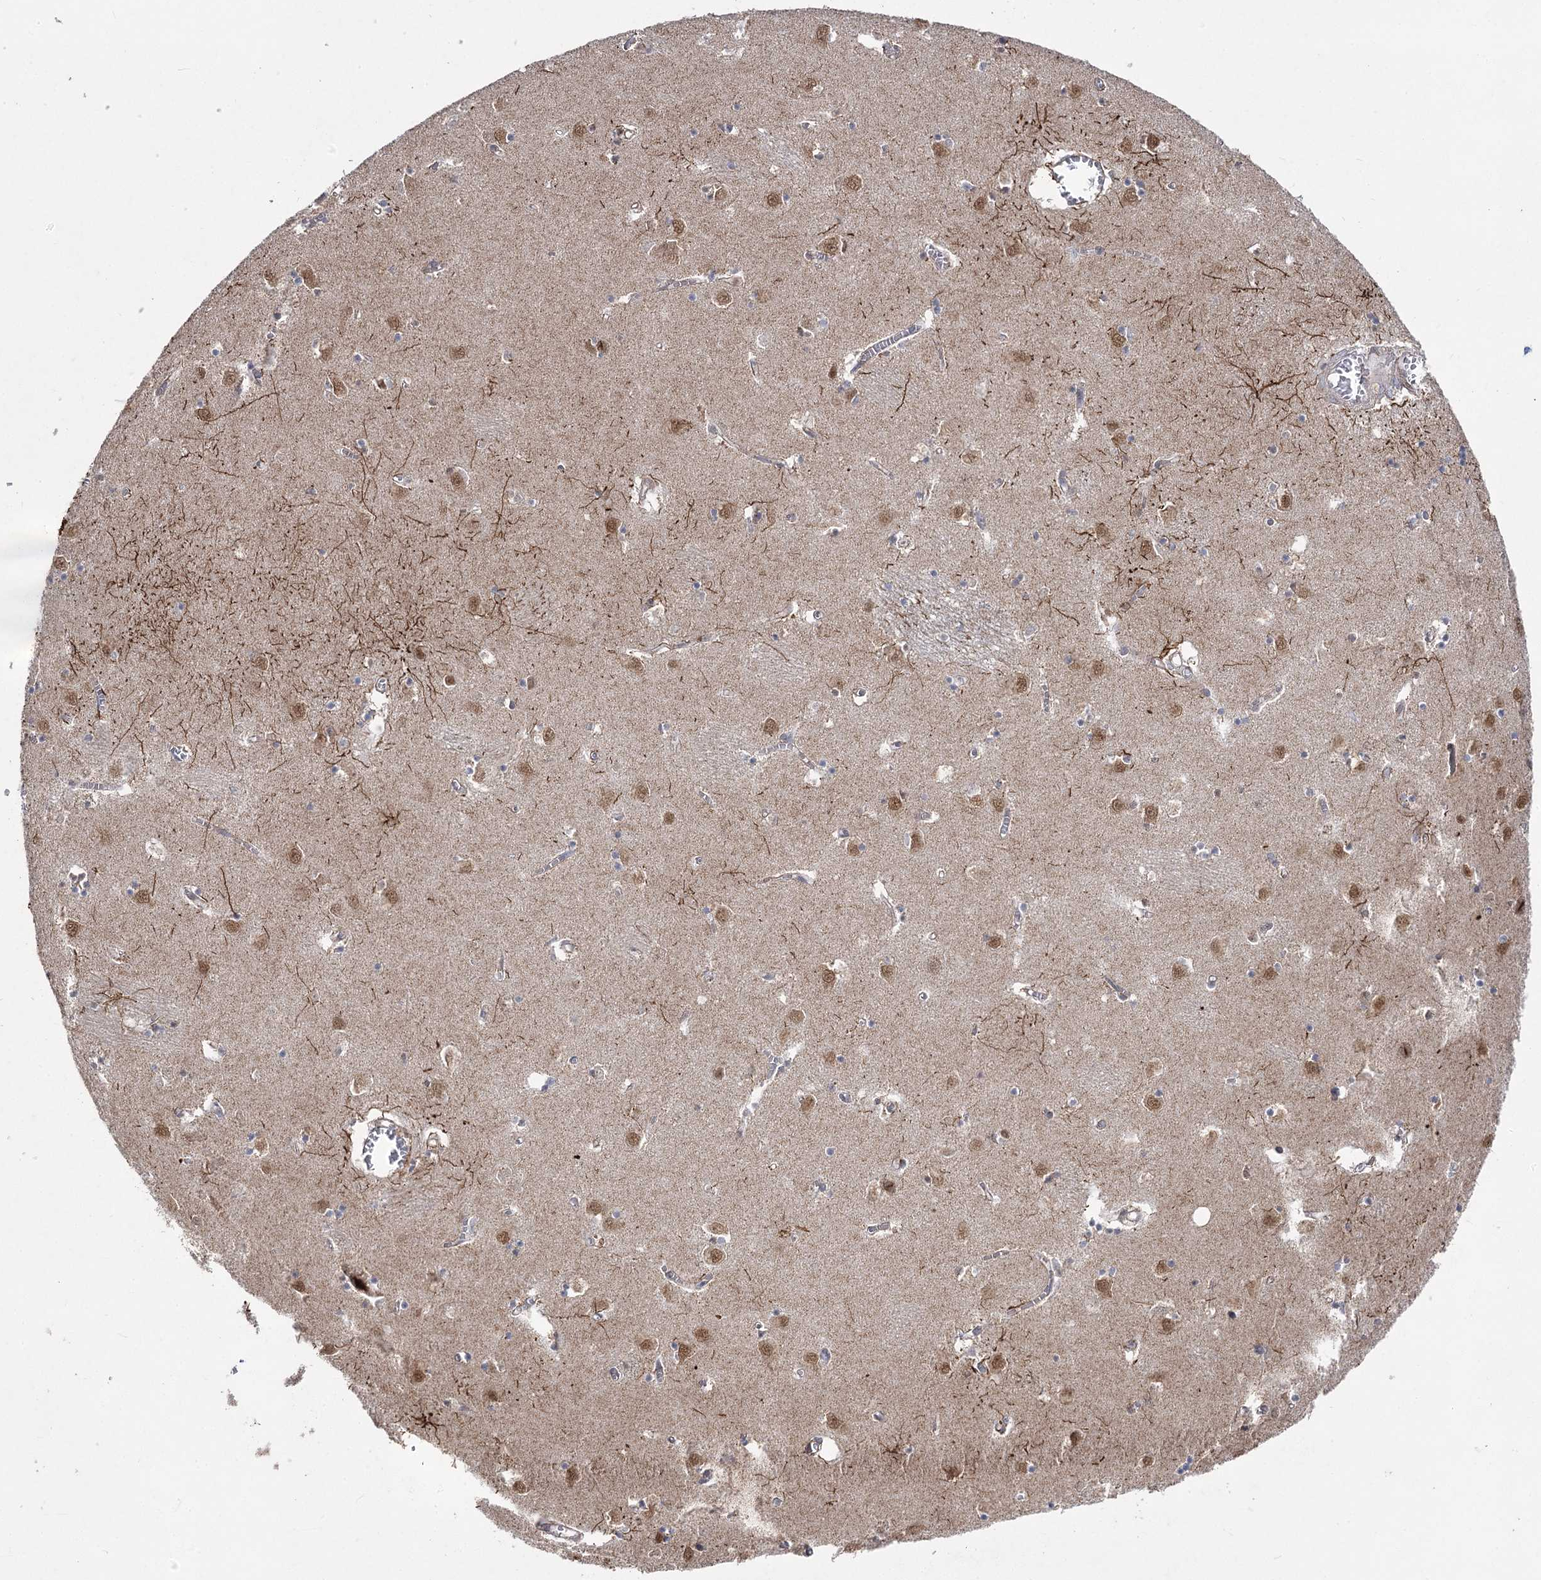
{"staining": {"intensity": "negative", "quantity": "none", "location": "none"}, "tissue": "caudate", "cell_type": "Glial cells", "image_type": "normal", "snomed": [{"axis": "morphology", "description": "Normal tissue, NOS"}, {"axis": "topography", "description": "Lateral ventricle wall"}], "caption": "The histopathology image shows no significant staining in glial cells of caudate. (DAB (3,3'-diaminobenzidine) IHC, high magnification).", "gene": "SLC4A1AP", "patient": {"sex": "male", "age": 70}}